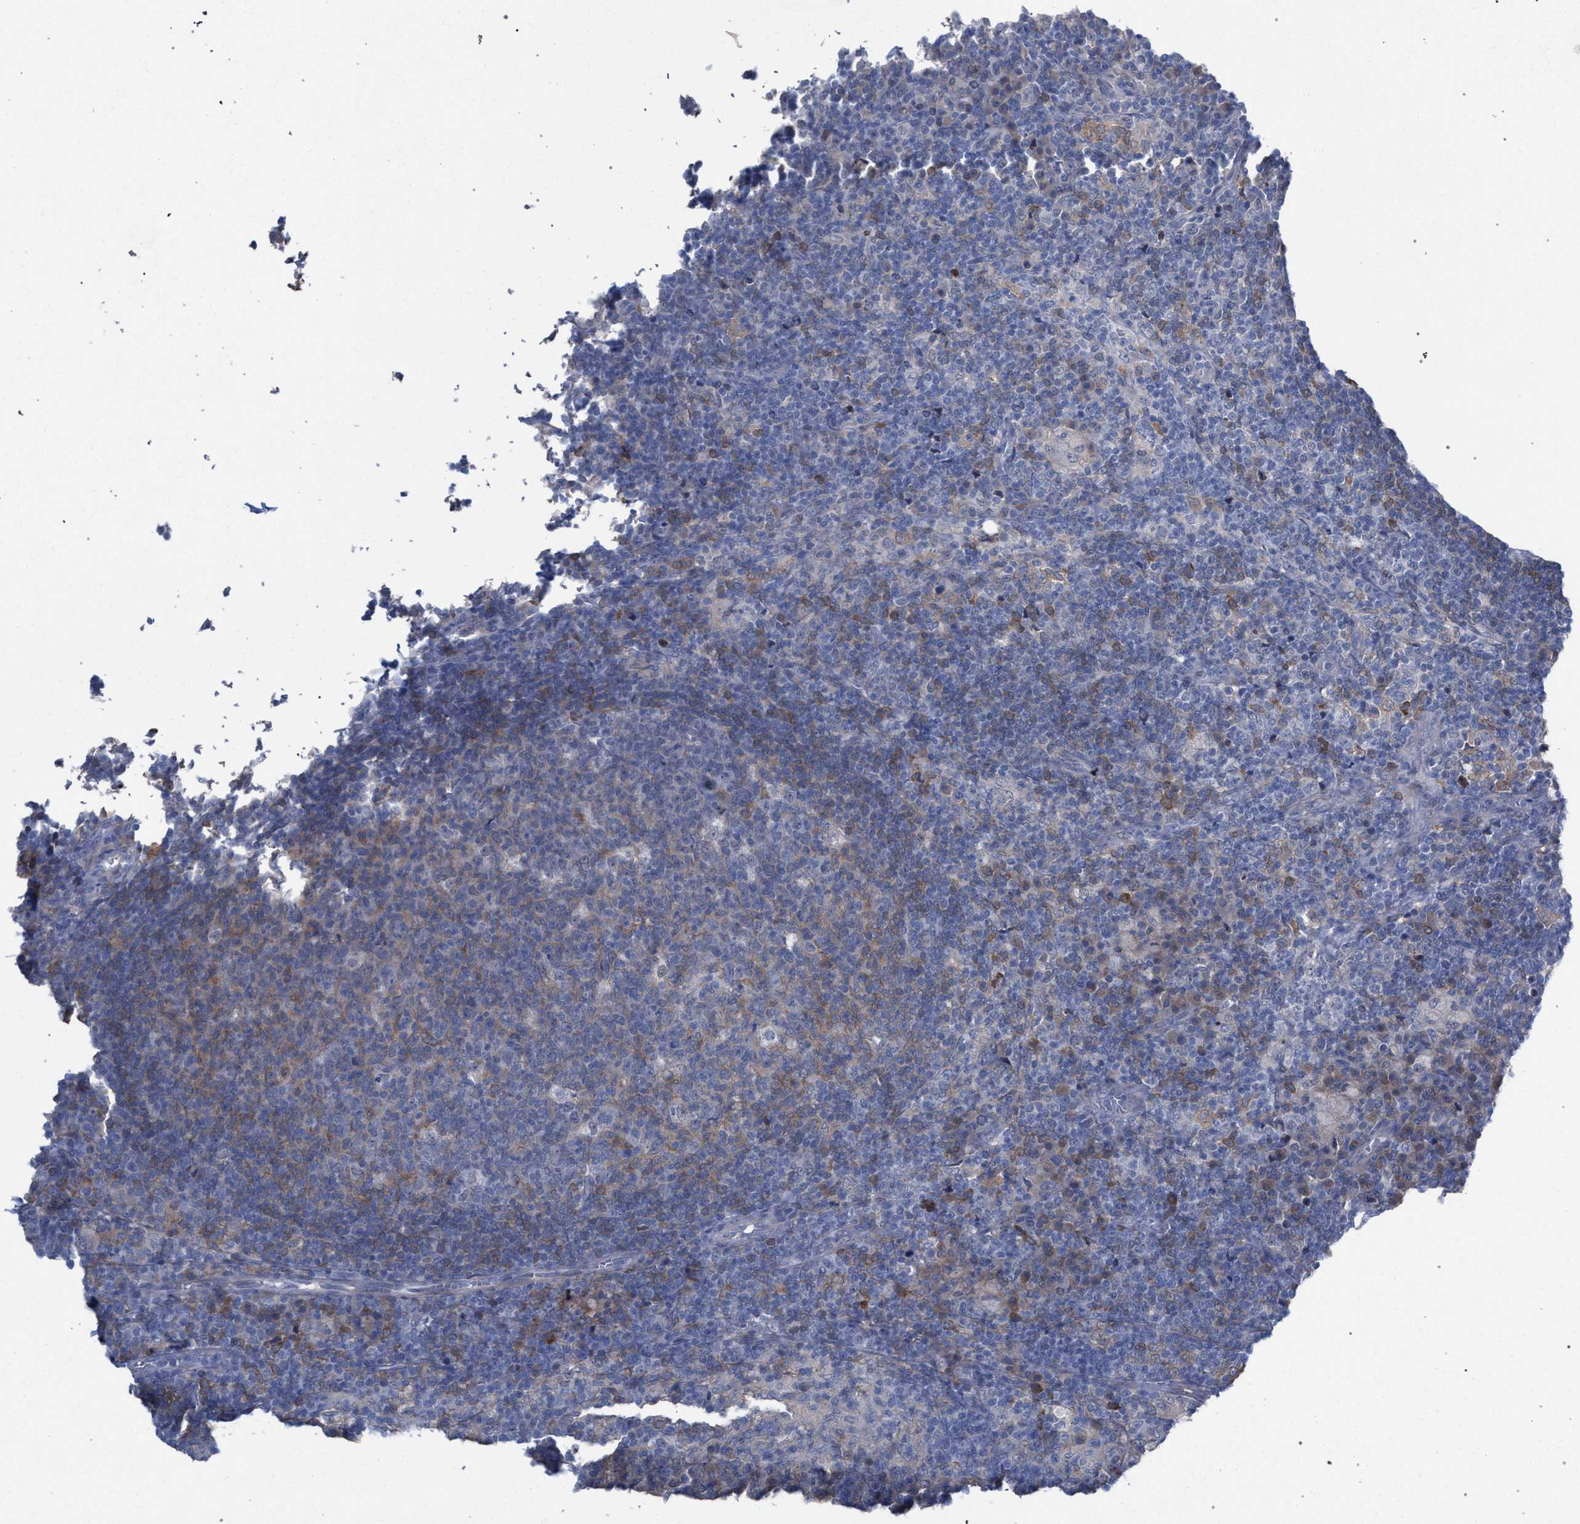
{"staining": {"intensity": "moderate", "quantity": "25%-75%", "location": "cytoplasmic/membranous"}, "tissue": "lymph node", "cell_type": "Germinal center cells", "image_type": "normal", "snomed": [{"axis": "morphology", "description": "Normal tissue, NOS"}, {"axis": "morphology", "description": "Inflammation, NOS"}, {"axis": "topography", "description": "Lymph node"}], "caption": "About 25%-75% of germinal center cells in unremarkable lymph node display moderate cytoplasmic/membranous protein expression as visualized by brown immunohistochemical staining.", "gene": "FHOD3", "patient": {"sex": "male", "age": 55}}